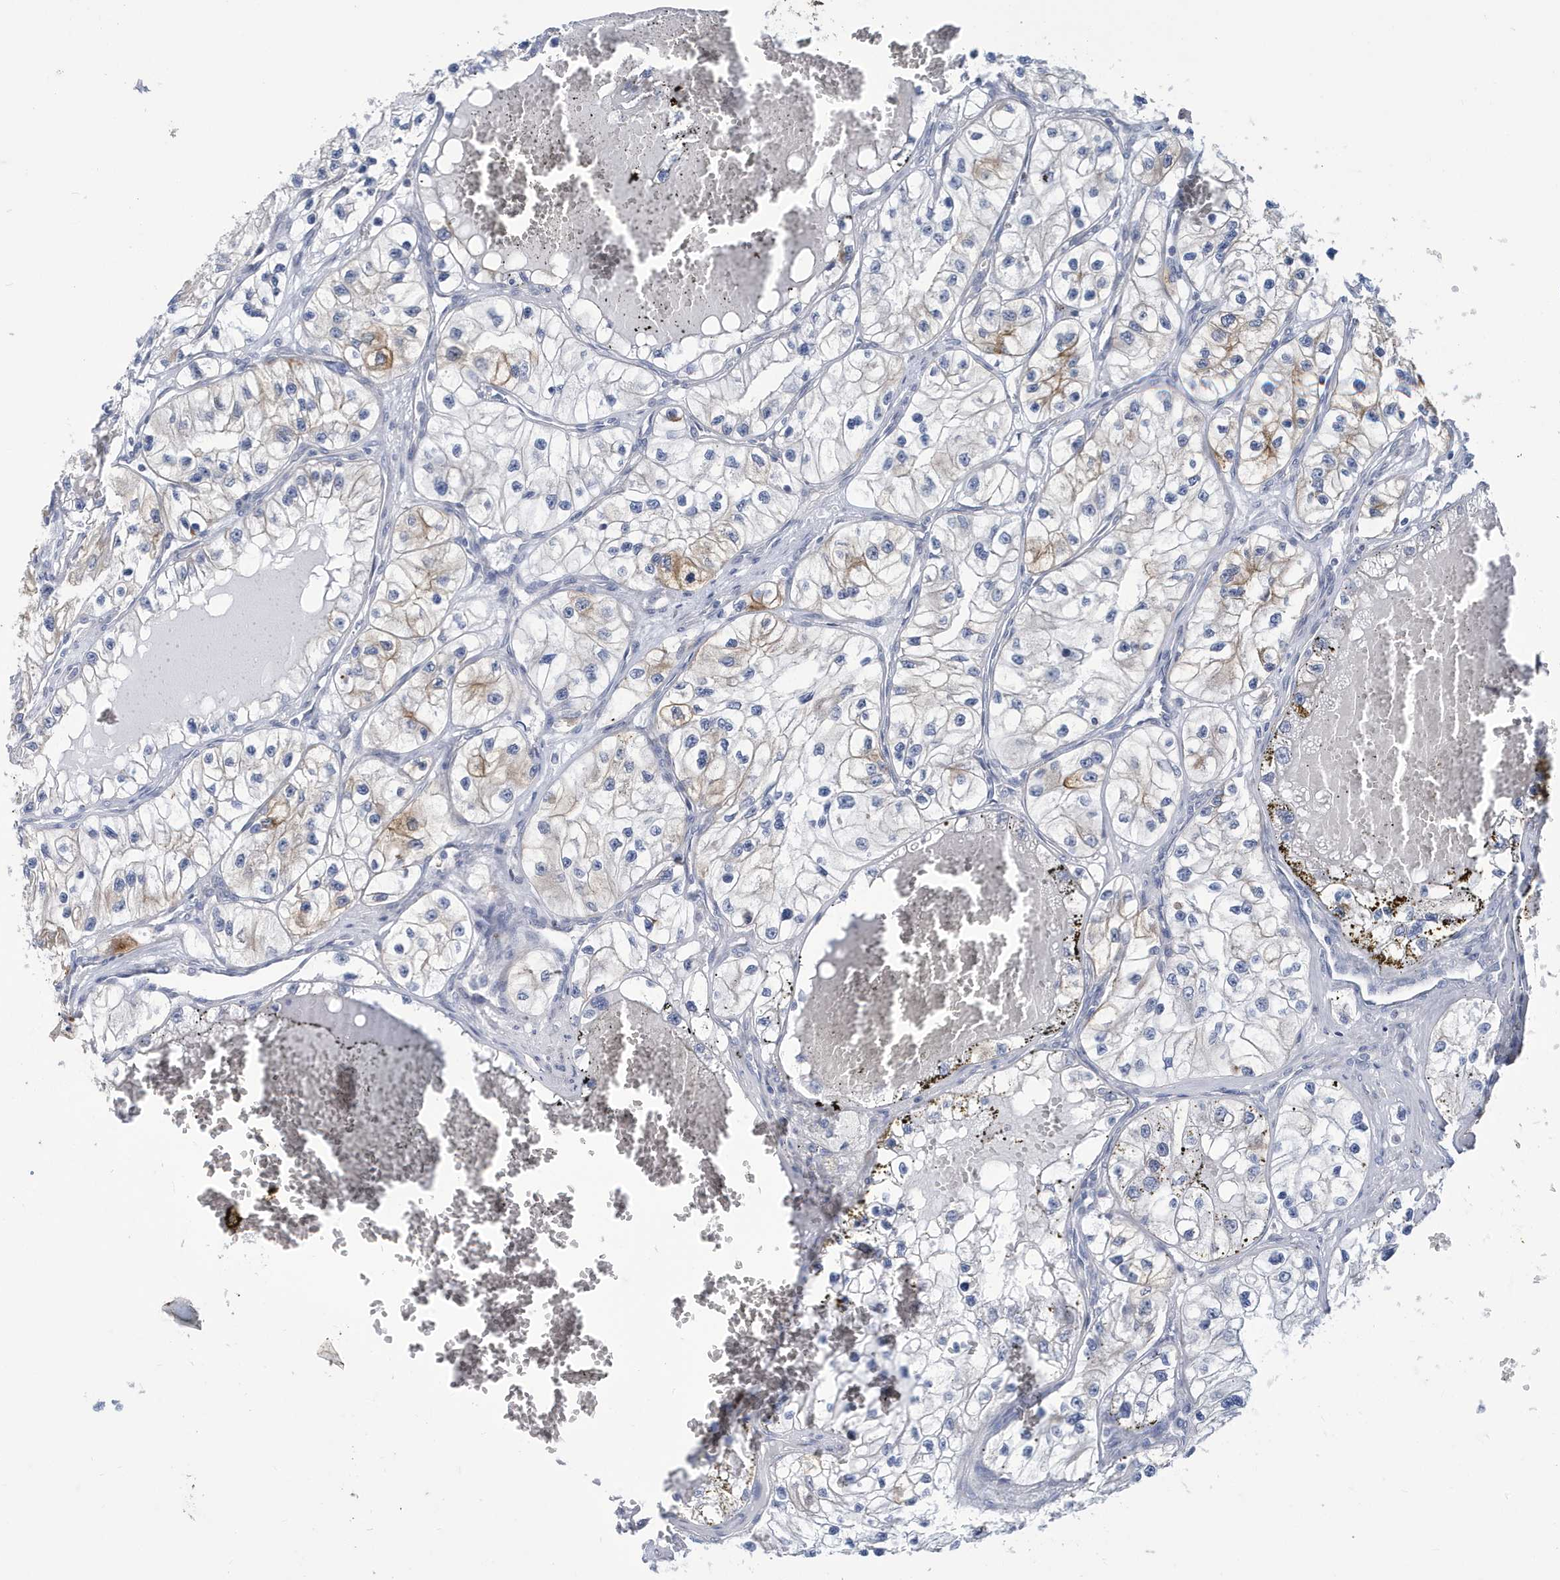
{"staining": {"intensity": "moderate", "quantity": "<25%", "location": "cytoplasmic/membranous"}, "tissue": "renal cancer", "cell_type": "Tumor cells", "image_type": "cancer", "snomed": [{"axis": "morphology", "description": "Adenocarcinoma, NOS"}, {"axis": "topography", "description": "Kidney"}], "caption": "Immunohistochemical staining of adenocarcinoma (renal) reveals moderate cytoplasmic/membranous protein staining in approximately <25% of tumor cells.", "gene": "ZNF654", "patient": {"sex": "female", "age": 57}}